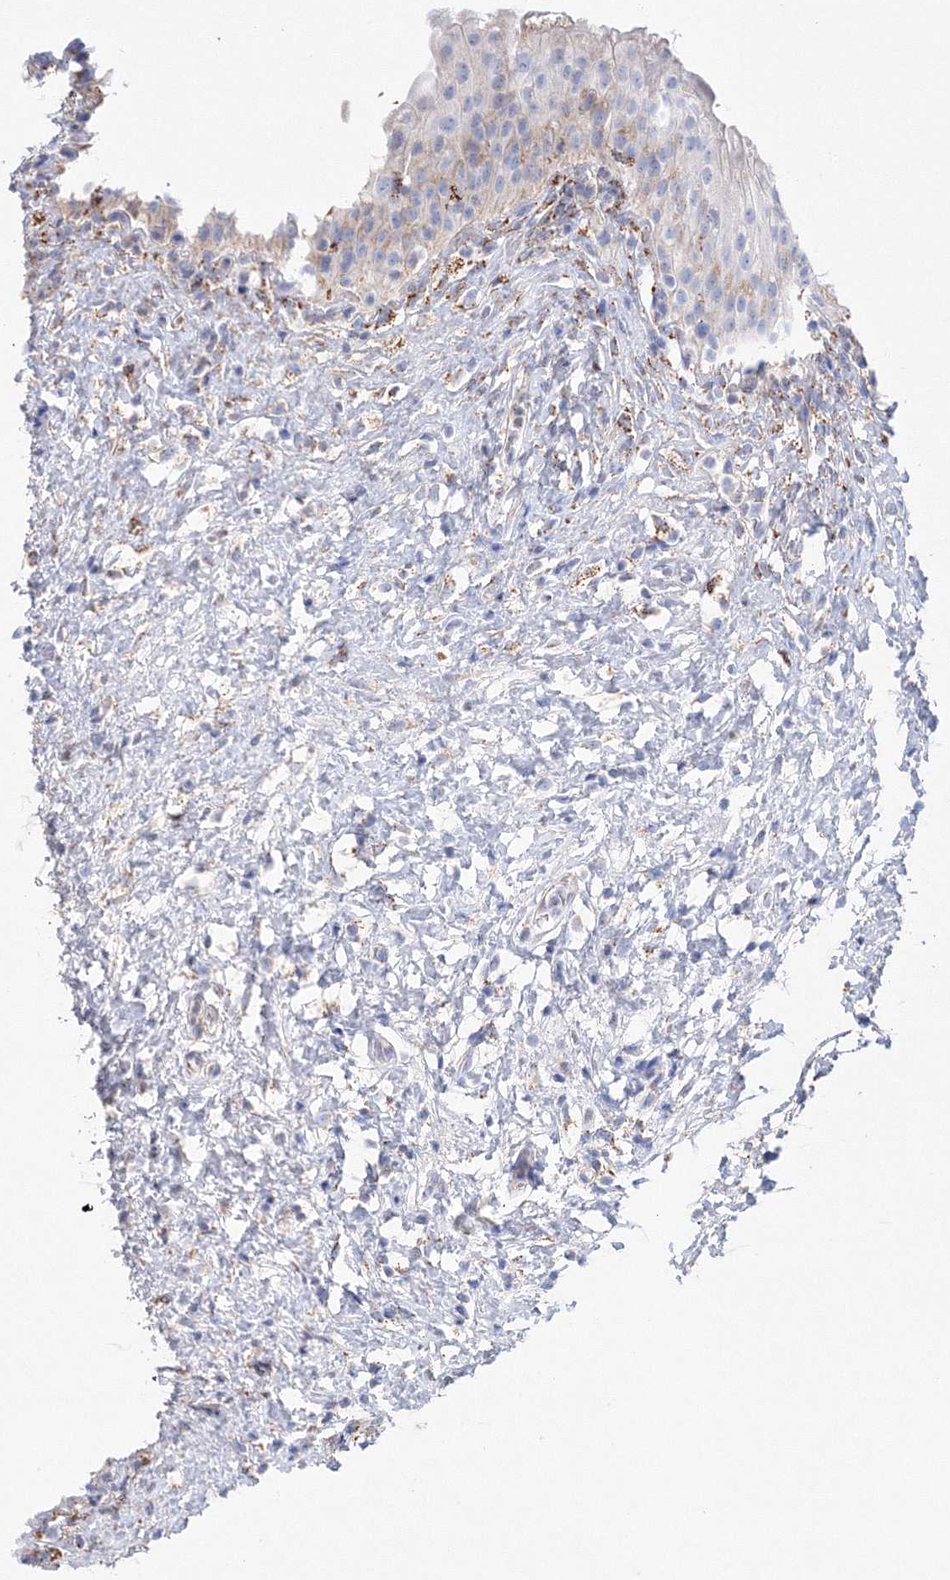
{"staining": {"intensity": "moderate", "quantity": "25%-75%", "location": "cytoplasmic/membranous"}, "tissue": "urinary bladder", "cell_type": "Urothelial cells", "image_type": "normal", "snomed": [{"axis": "morphology", "description": "Normal tissue, NOS"}, {"axis": "topography", "description": "Urinary bladder"}], "caption": "About 25%-75% of urothelial cells in unremarkable urinary bladder exhibit moderate cytoplasmic/membranous protein expression as visualized by brown immunohistochemical staining.", "gene": "MERTK", "patient": {"sex": "female", "age": 27}}